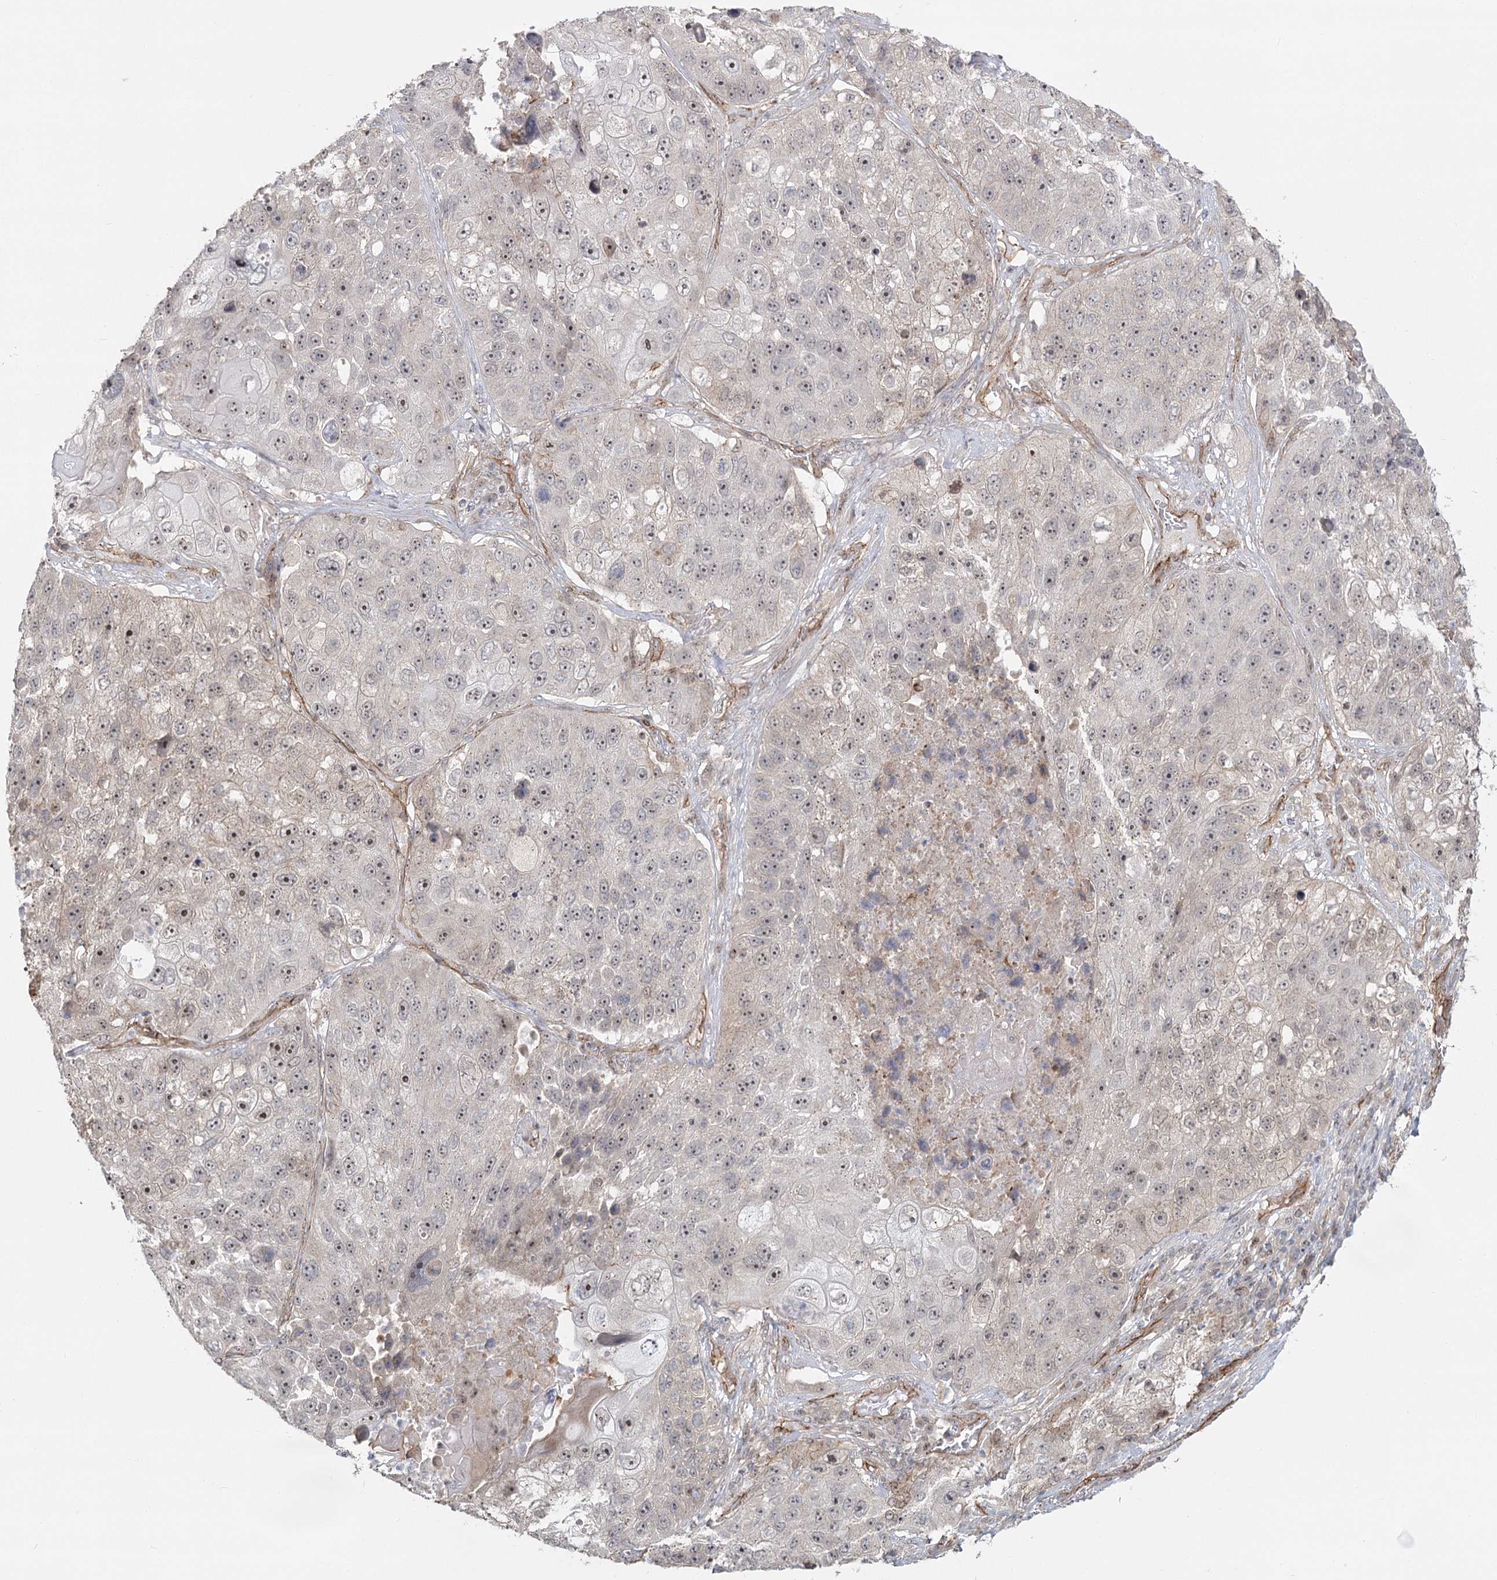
{"staining": {"intensity": "weak", "quantity": "<25%", "location": "nuclear"}, "tissue": "lung cancer", "cell_type": "Tumor cells", "image_type": "cancer", "snomed": [{"axis": "morphology", "description": "Squamous cell carcinoma, NOS"}, {"axis": "topography", "description": "Lung"}], "caption": "There is no significant positivity in tumor cells of squamous cell carcinoma (lung). The staining was performed using DAB to visualize the protein expression in brown, while the nuclei were stained in blue with hematoxylin (Magnification: 20x).", "gene": "RPP14", "patient": {"sex": "male", "age": 61}}